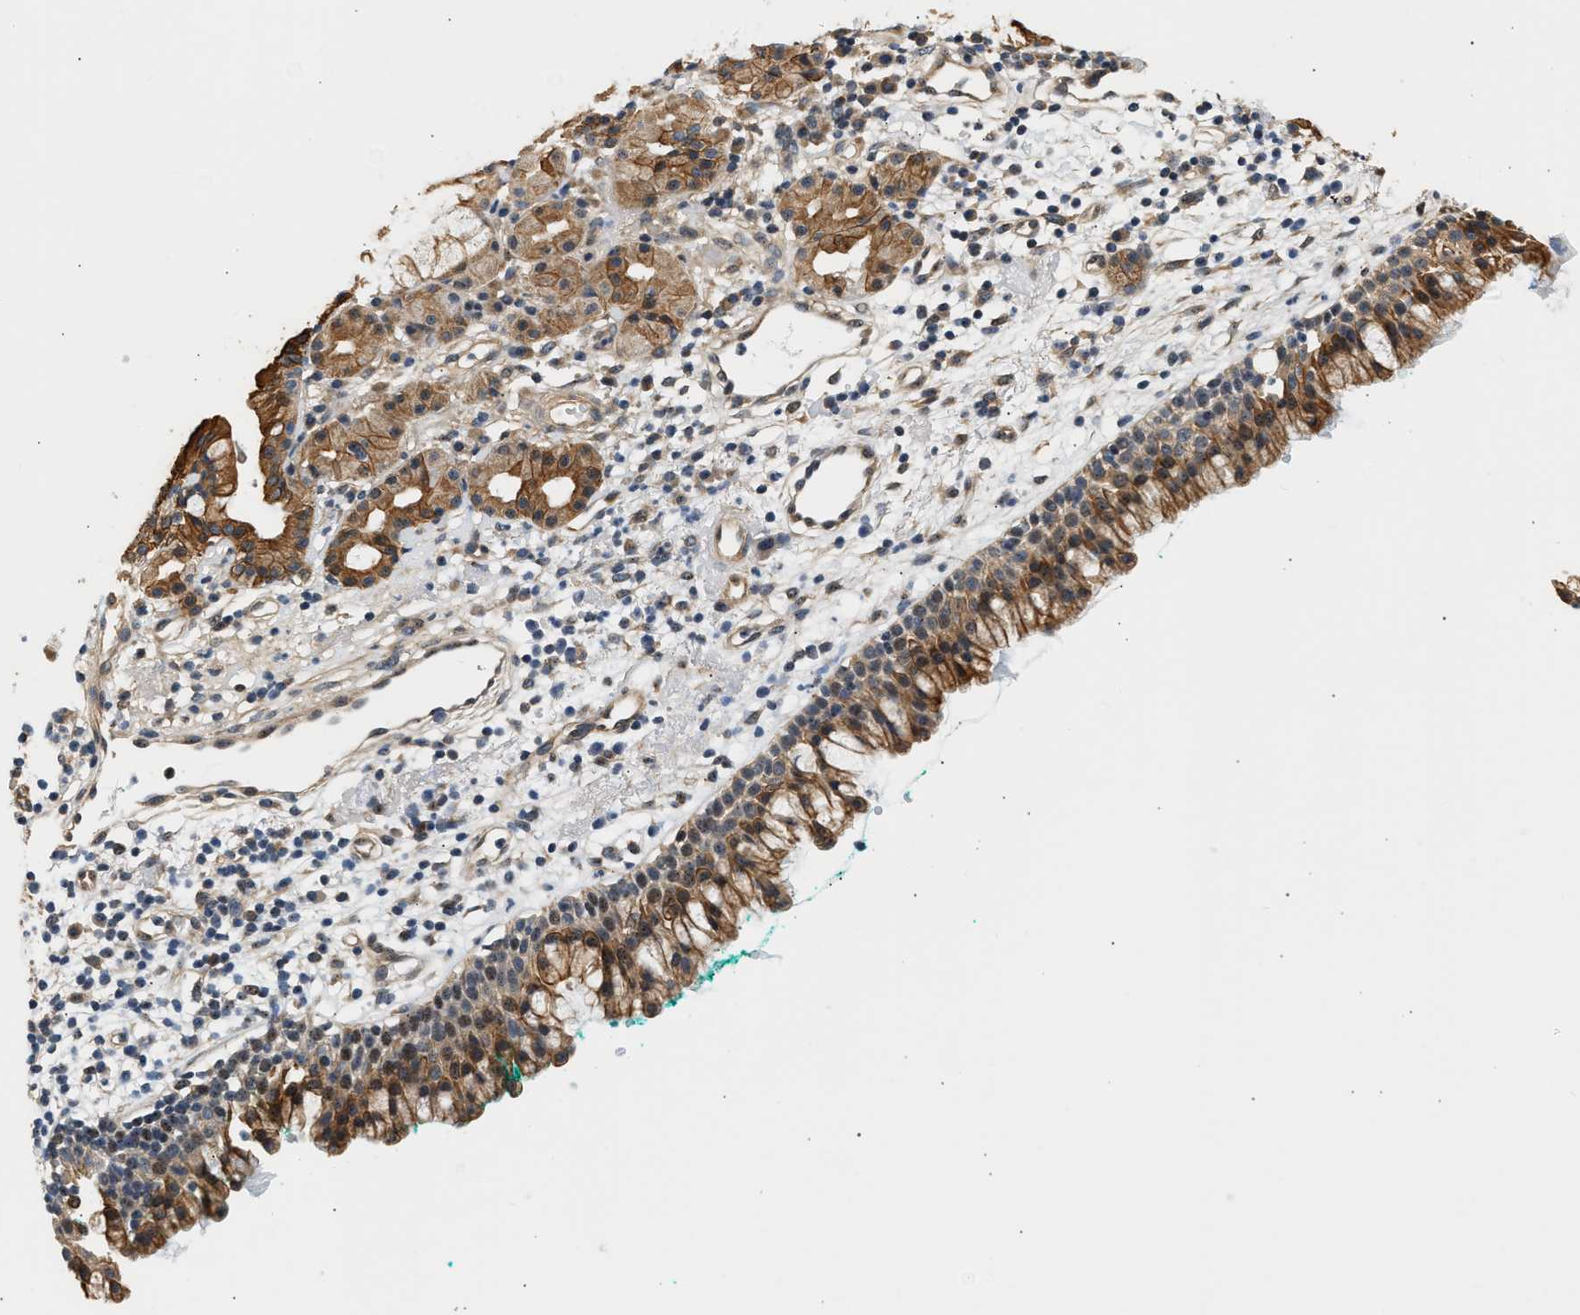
{"staining": {"intensity": "strong", "quantity": ">75%", "location": "cytoplasmic/membranous"}, "tissue": "nasopharynx", "cell_type": "Respiratory epithelial cells", "image_type": "normal", "snomed": [{"axis": "morphology", "description": "Normal tissue, NOS"}, {"axis": "morphology", "description": "Basal cell carcinoma"}, {"axis": "topography", "description": "Cartilage tissue"}, {"axis": "topography", "description": "Nasopharynx"}, {"axis": "topography", "description": "Oral tissue"}], "caption": "Immunohistochemistry image of benign nasopharynx stained for a protein (brown), which exhibits high levels of strong cytoplasmic/membranous positivity in approximately >75% of respiratory epithelial cells.", "gene": "WDR31", "patient": {"sex": "female", "age": 77}}